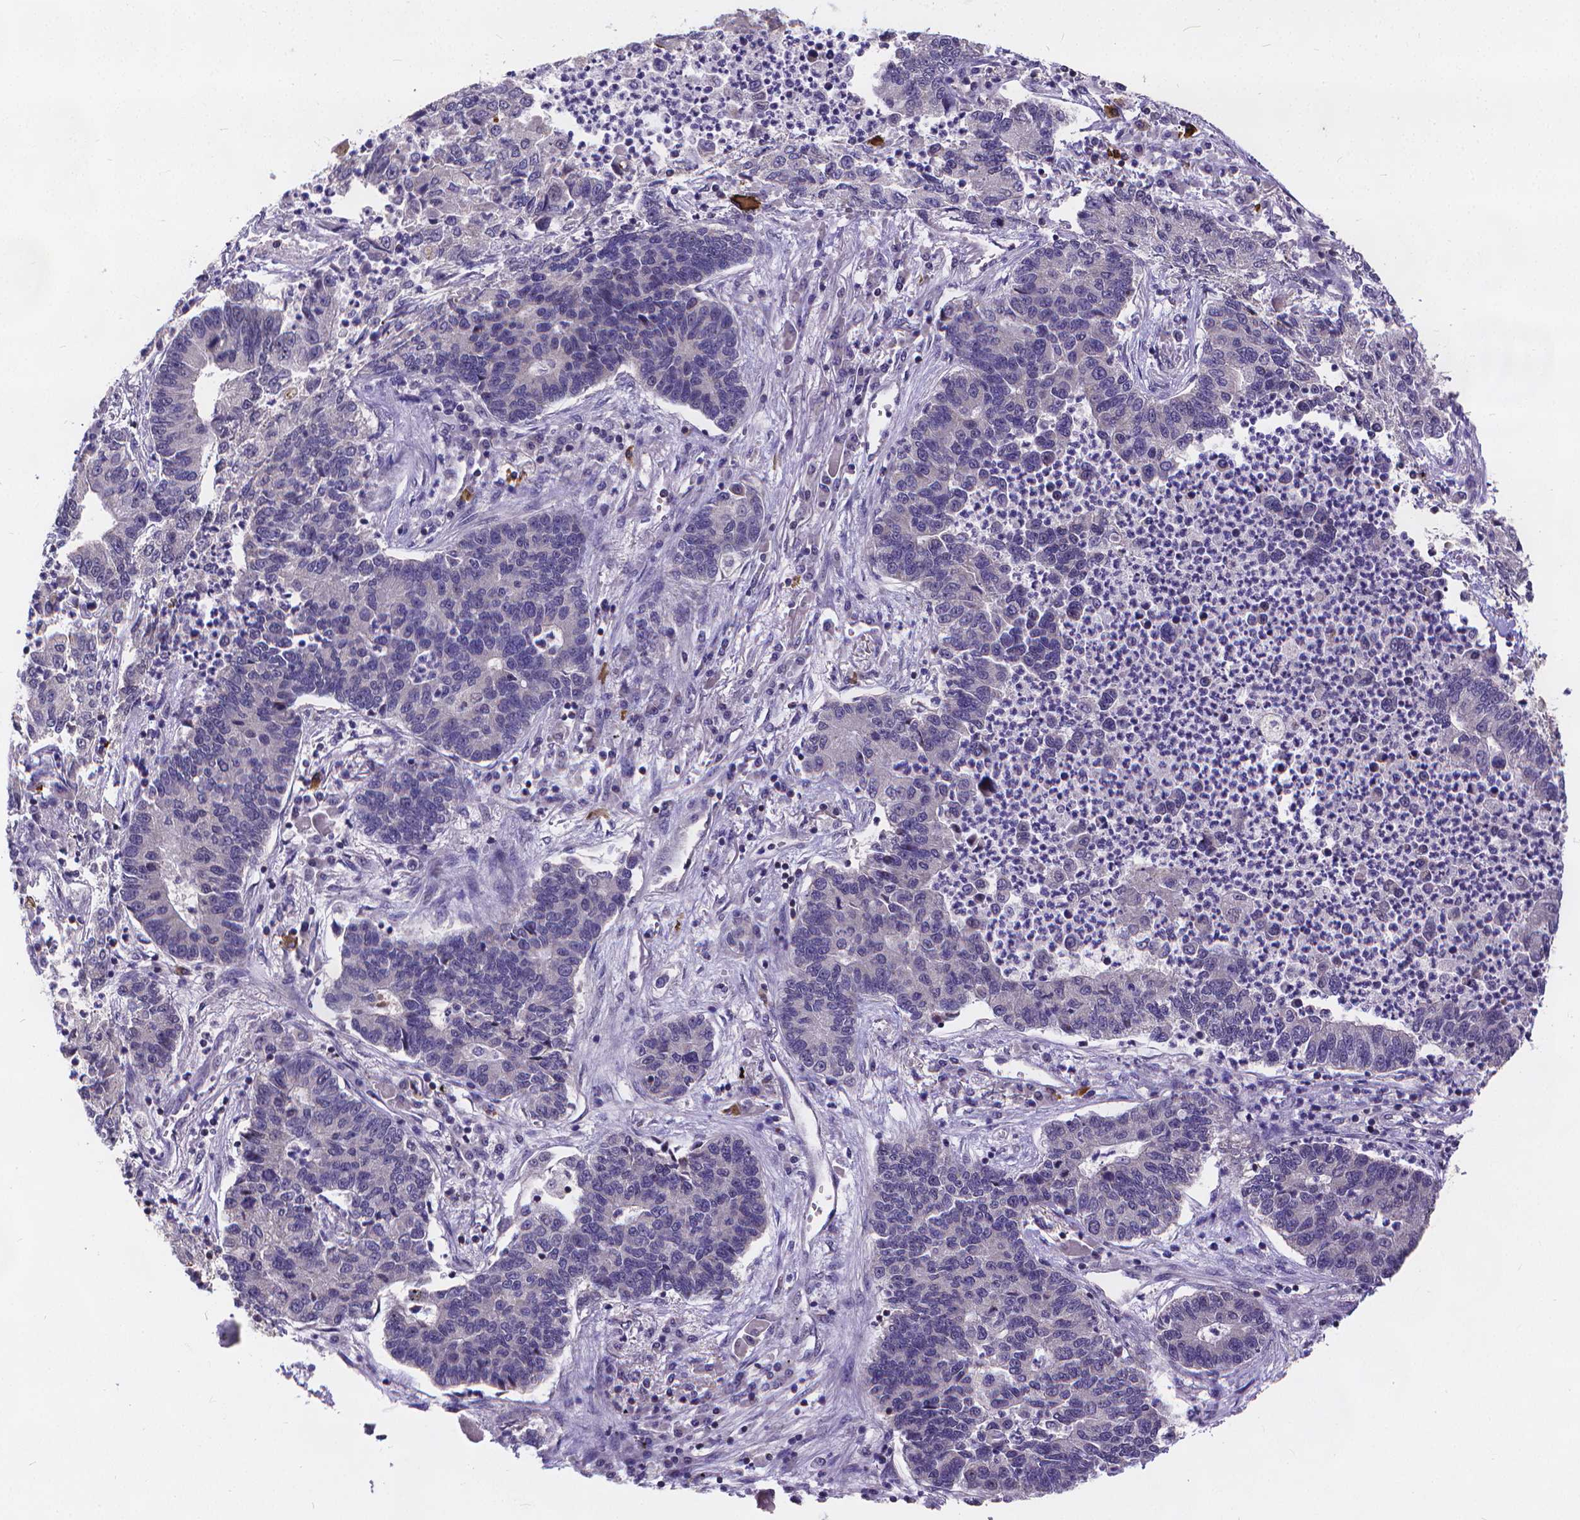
{"staining": {"intensity": "negative", "quantity": "none", "location": "none"}, "tissue": "lung cancer", "cell_type": "Tumor cells", "image_type": "cancer", "snomed": [{"axis": "morphology", "description": "Adenocarcinoma, NOS"}, {"axis": "topography", "description": "Lung"}], "caption": "High magnification brightfield microscopy of lung cancer stained with DAB (brown) and counterstained with hematoxylin (blue): tumor cells show no significant expression.", "gene": "GLRB", "patient": {"sex": "female", "age": 57}}